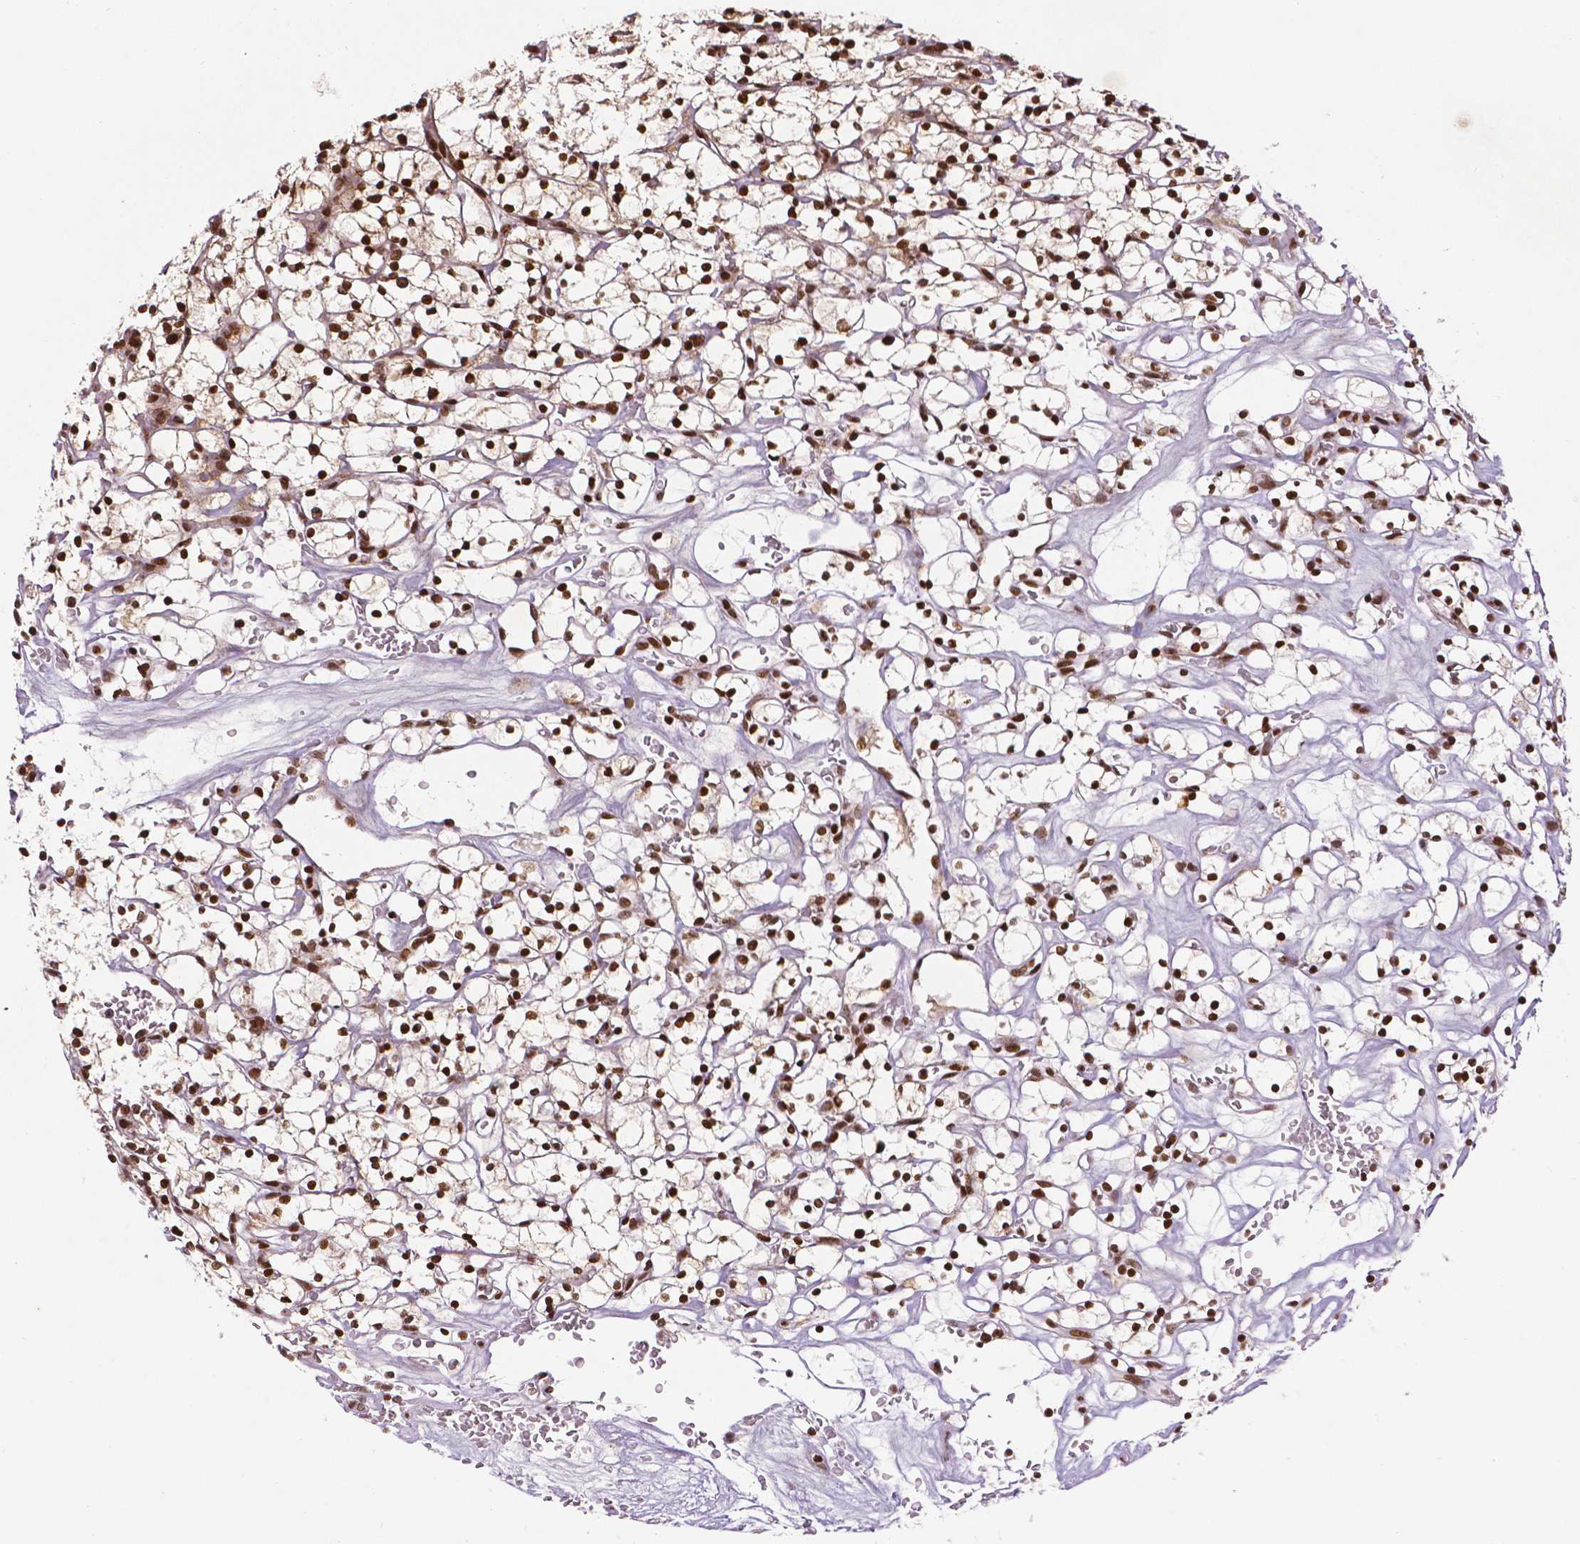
{"staining": {"intensity": "strong", "quantity": ">75%", "location": "cytoplasmic/membranous,nuclear"}, "tissue": "renal cancer", "cell_type": "Tumor cells", "image_type": "cancer", "snomed": [{"axis": "morphology", "description": "Adenocarcinoma, NOS"}, {"axis": "topography", "description": "Kidney"}], "caption": "Tumor cells reveal high levels of strong cytoplasmic/membranous and nuclear staining in about >75% of cells in human adenocarcinoma (renal).", "gene": "CTCF", "patient": {"sex": "female", "age": 64}}